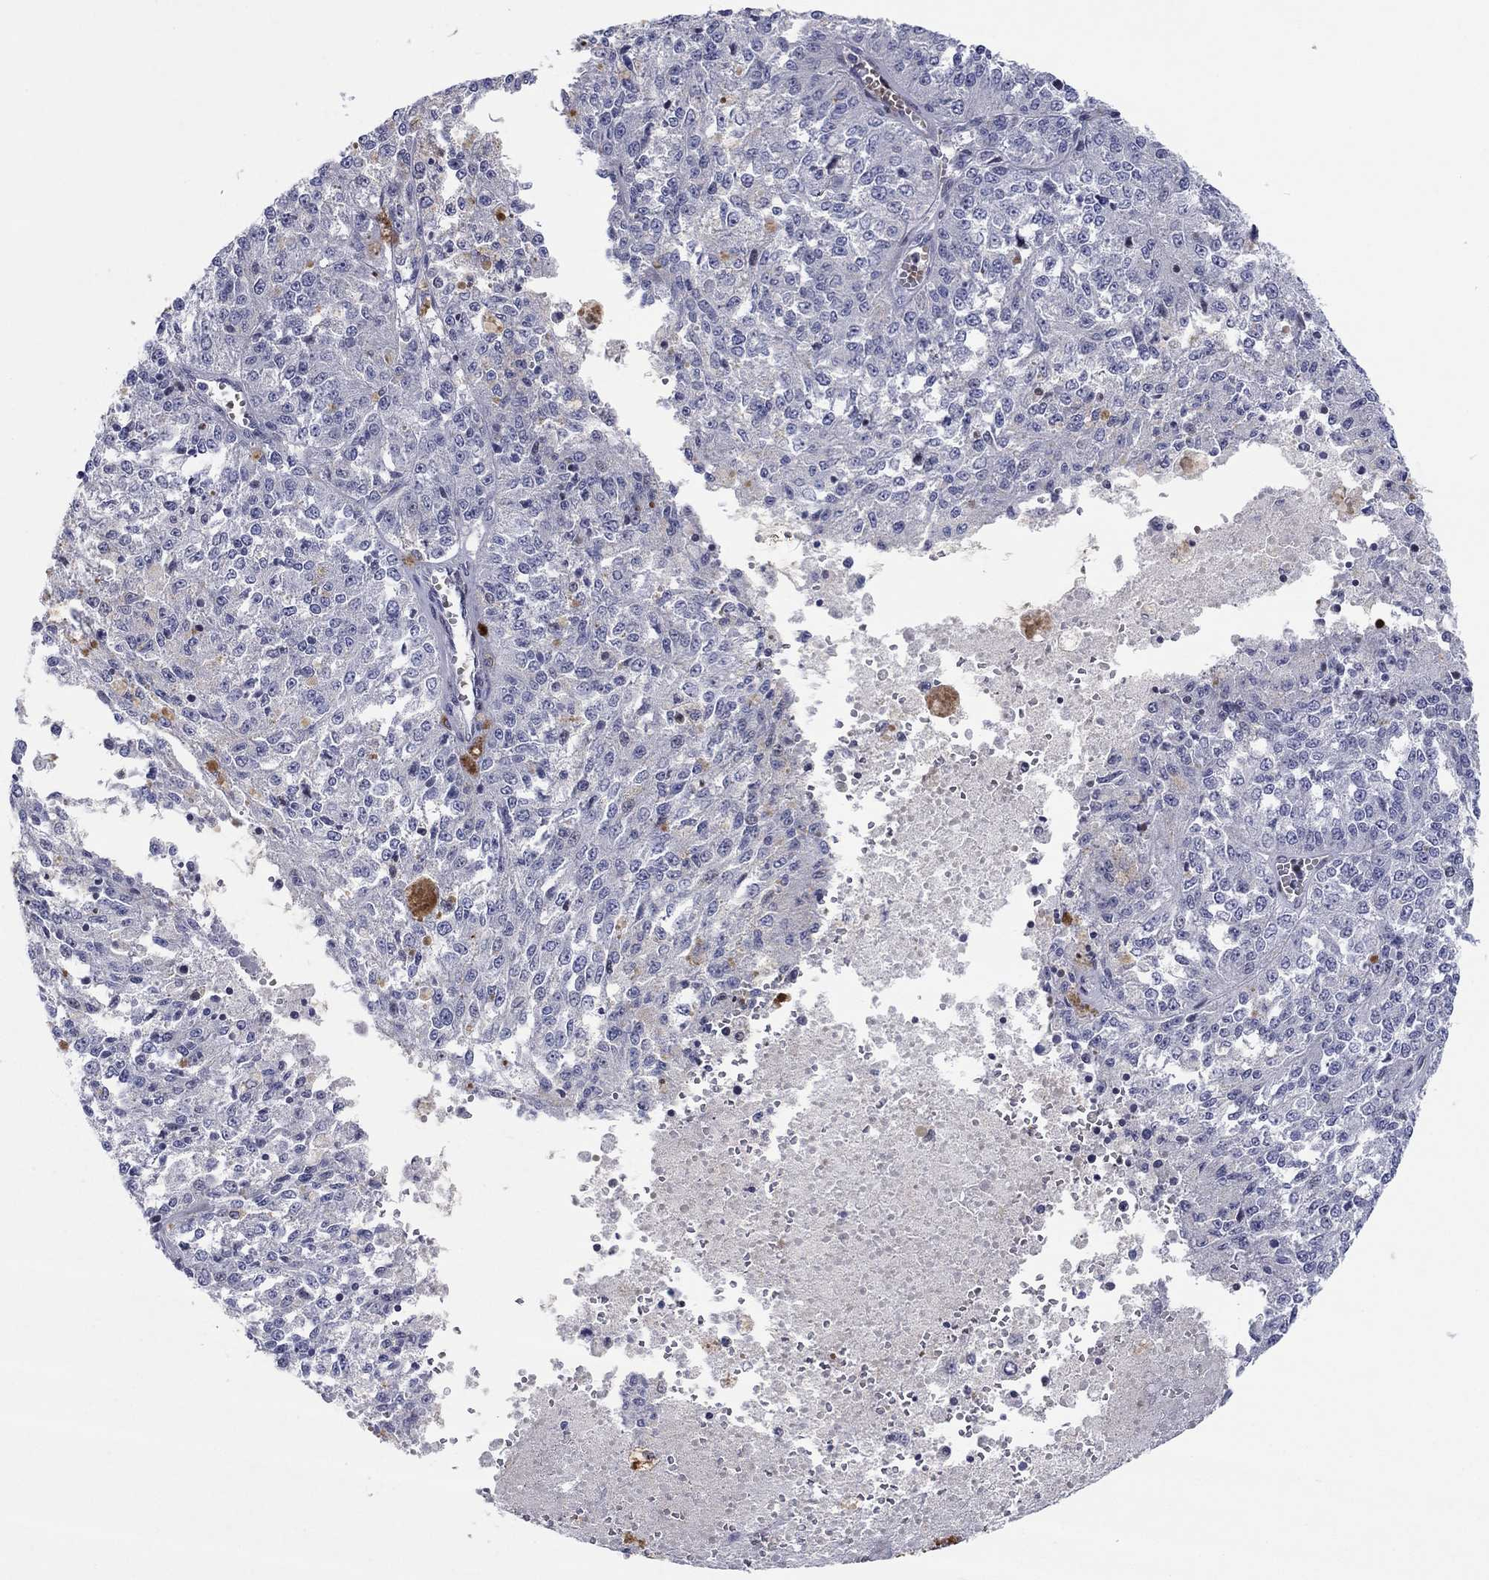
{"staining": {"intensity": "negative", "quantity": "none", "location": "none"}, "tissue": "melanoma", "cell_type": "Tumor cells", "image_type": "cancer", "snomed": [{"axis": "morphology", "description": "Malignant melanoma, Metastatic site"}, {"axis": "topography", "description": "Lymph node"}], "caption": "Melanoma was stained to show a protein in brown. There is no significant staining in tumor cells.", "gene": "ARHGAP36", "patient": {"sex": "female", "age": 64}}